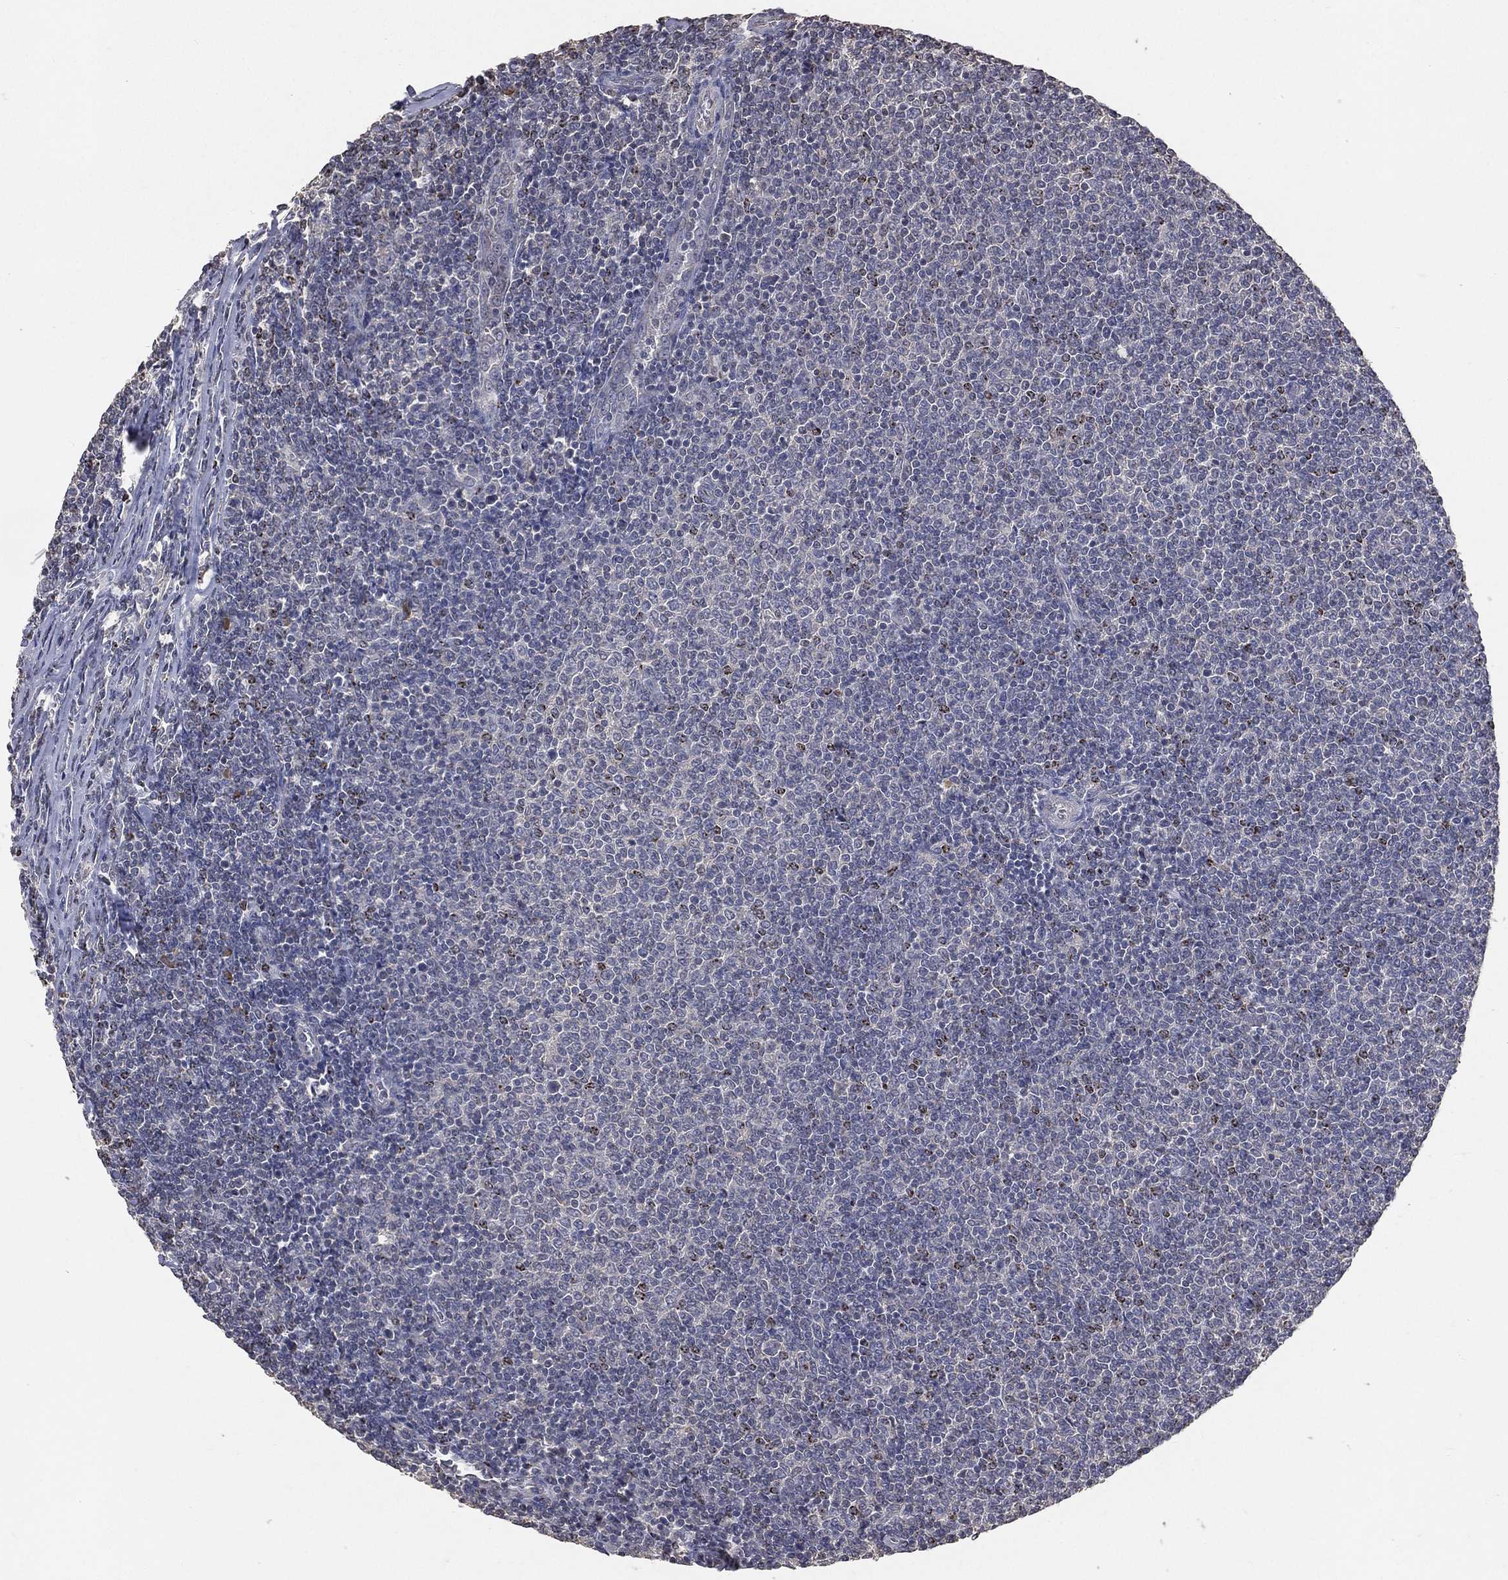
{"staining": {"intensity": "negative", "quantity": "none", "location": "none"}, "tissue": "lymphoma", "cell_type": "Tumor cells", "image_type": "cancer", "snomed": [{"axis": "morphology", "description": "Malignant lymphoma, non-Hodgkin's type, Low grade"}, {"axis": "topography", "description": "Lymph node"}], "caption": "High magnification brightfield microscopy of low-grade malignant lymphoma, non-Hodgkin's type stained with DAB (3,3'-diaminobenzidine) (brown) and counterstained with hematoxylin (blue): tumor cells show no significant staining. (Immunohistochemistry (ihc), brightfield microscopy, high magnification).", "gene": "SNAP25", "patient": {"sex": "male", "age": 52}}